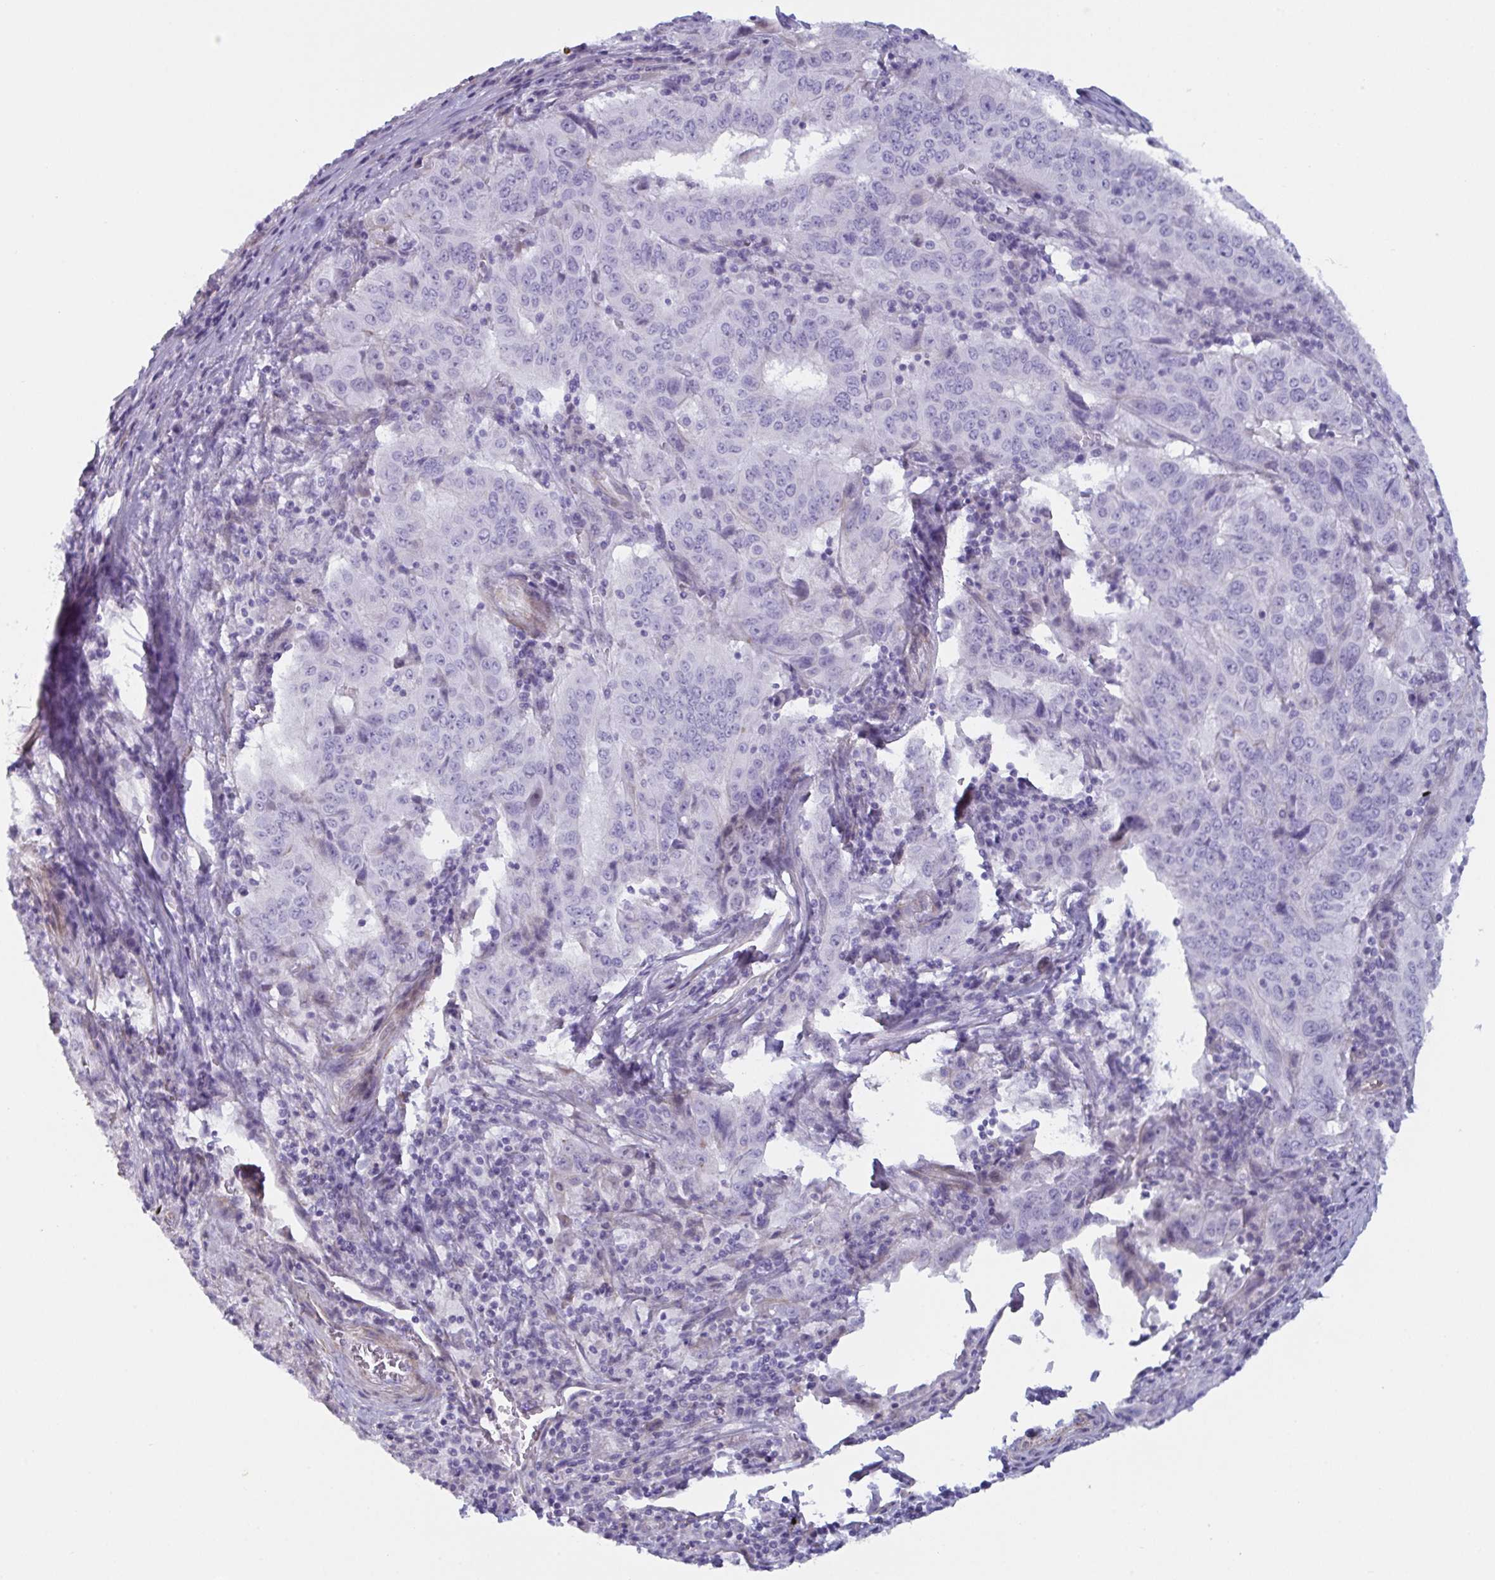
{"staining": {"intensity": "negative", "quantity": "none", "location": "none"}, "tissue": "pancreatic cancer", "cell_type": "Tumor cells", "image_type": "cancer", "snomed": [{"axis": "morphology", "description": "Adenocarcinoma, NOS"}, {"axis": "topography", "description": "Pancreas"}], "caption": "A histopathology image of human adenocarcinoma (pancreatic) is negative for staining in tumor cells. (DAB (3,3'-diaminobenzidine) immunohistochemistry visualized using brightfield microscopy, high magnification).", "gene": "OR5P3", "patient": {"sex": "male", "age": 63}}